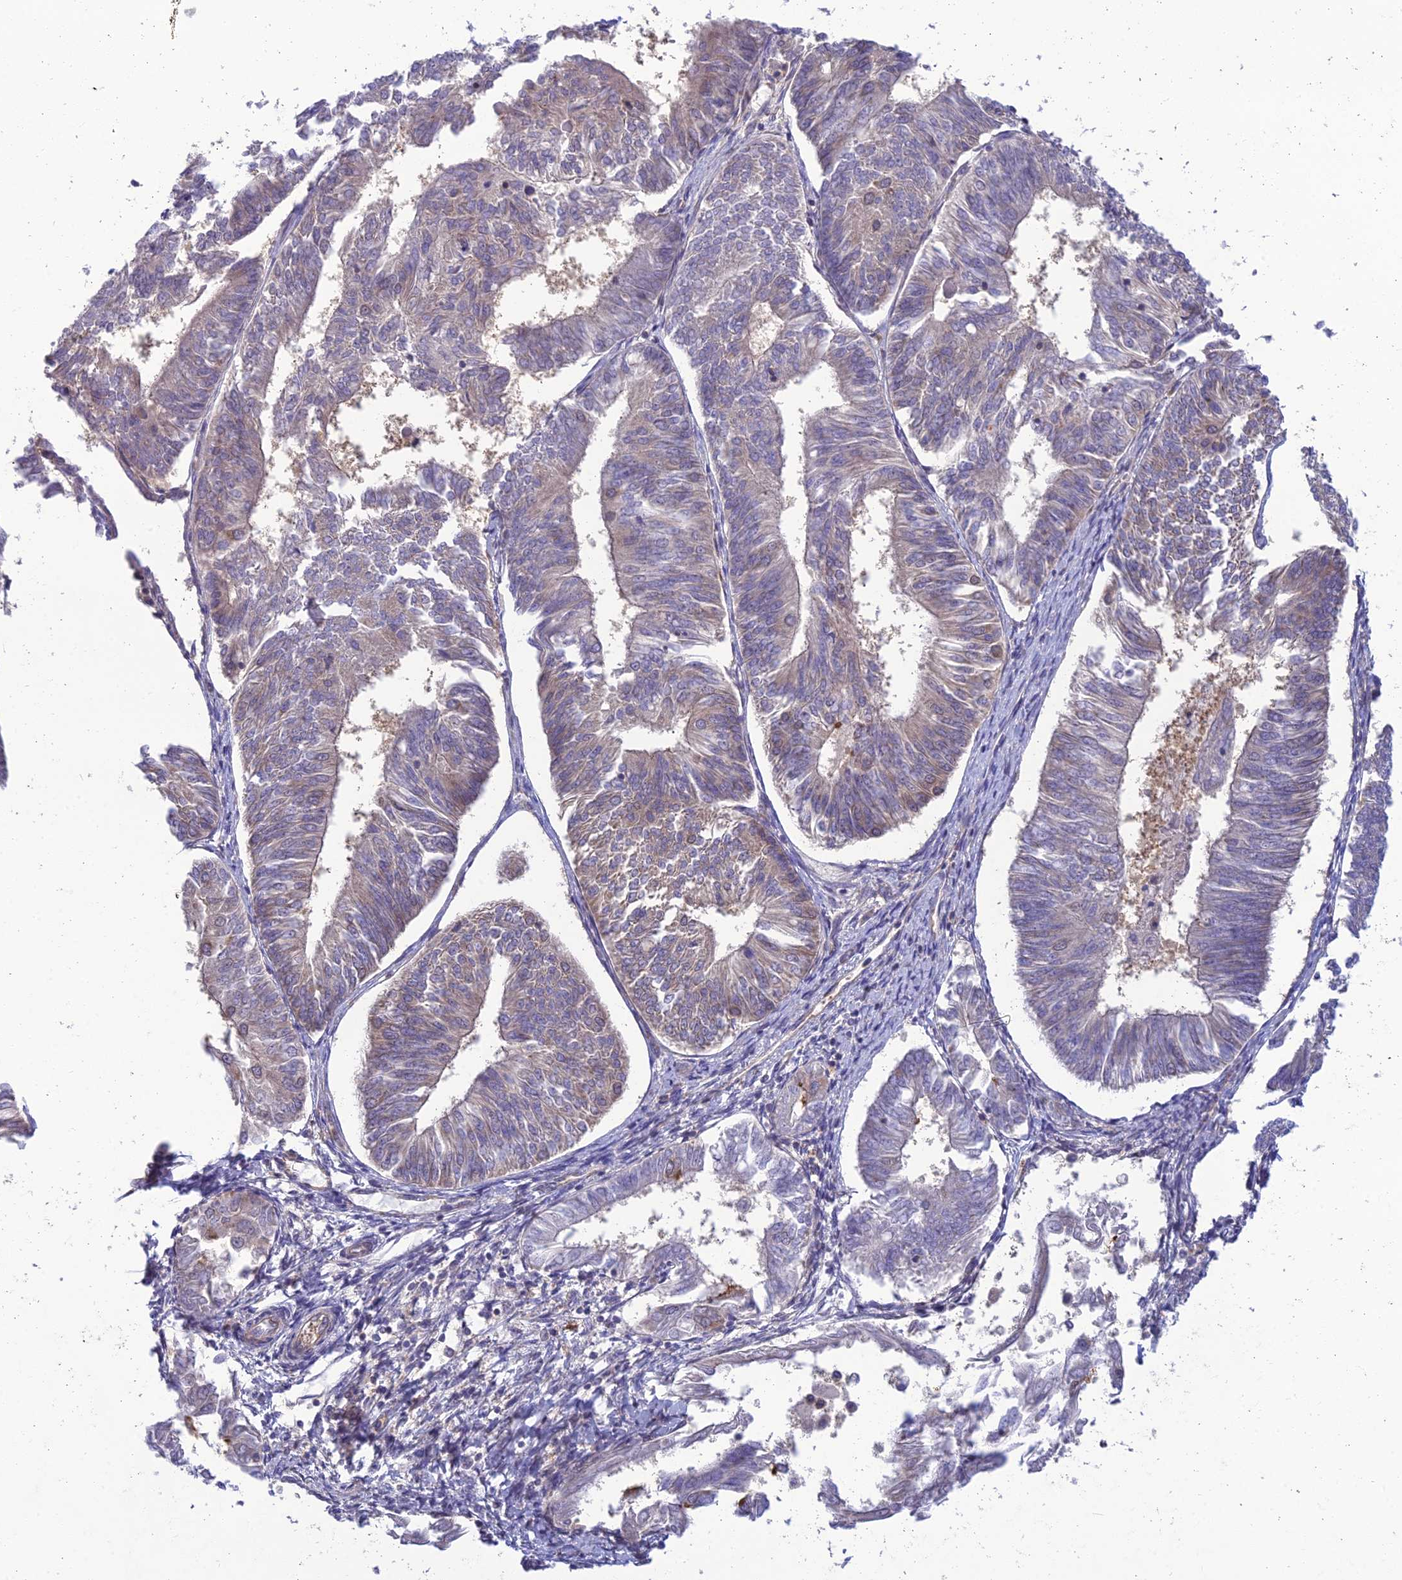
{"staining": {"intensity": "weak", "quantity": "<25%", "location": "cytoplasmic/membranous"}, "tissue": "endometrial cancer", "cell_type": "Tumor cells", "image_type": "cancer", "snomed": [{"axis": "morphology", "description": "Adenocarcinoma, NOS"}, {"axis": "topography", "description": "Endometrium"}], "caption": "High power microscopy photomicrograph of an immunohistochemistry (IHC) micrograph of endometrial cancer (adenocarcinoma), revealing no significant expression in tumor cells. Nuclei are stained in blue.", "gene": "CLCN7", "patient": {"sex": "female", "age": 58}}